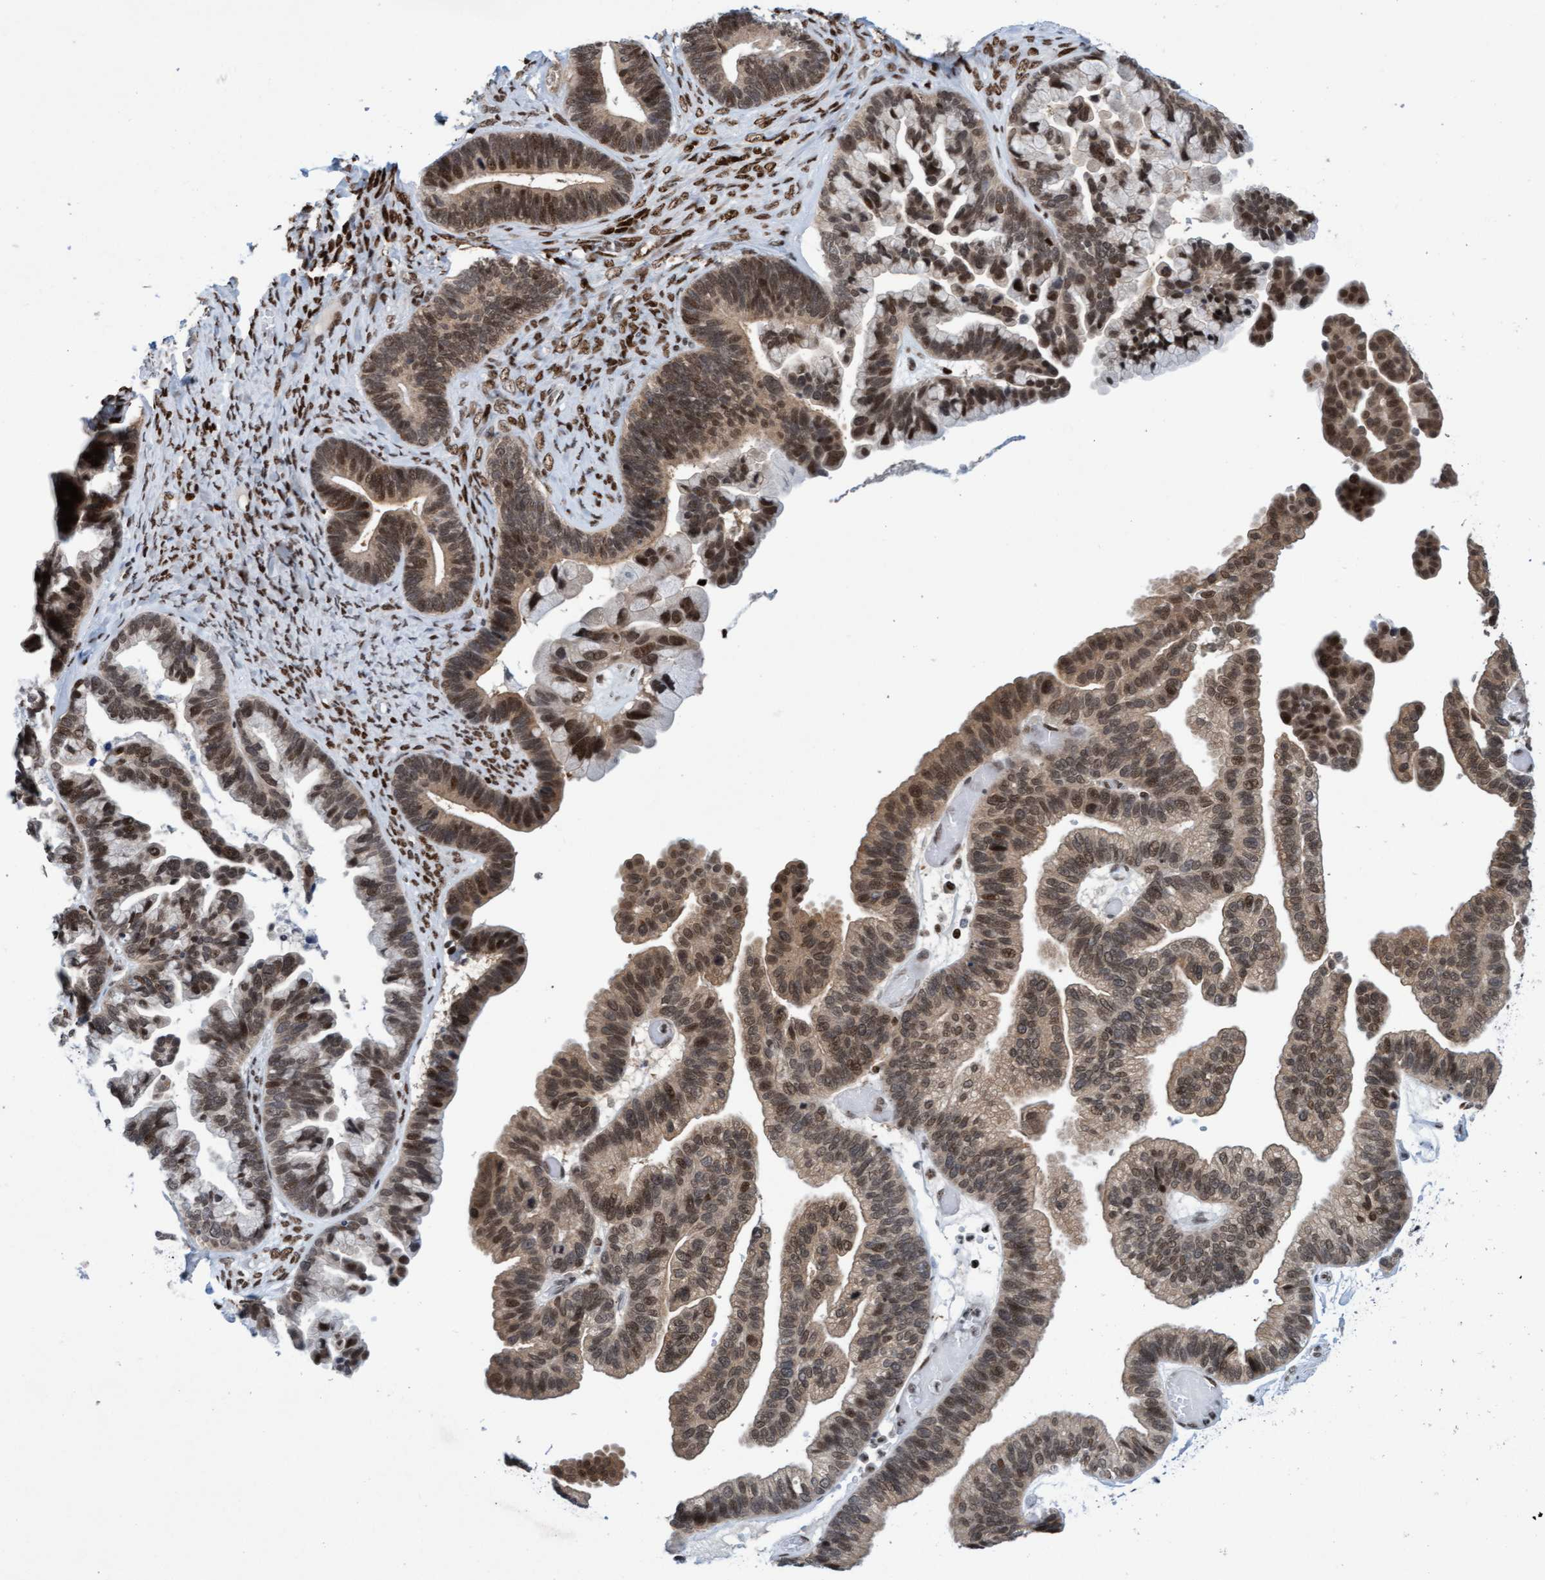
{"staining": {"intensity": "moderate", "quantity": ">75%", "location": "cytoplasmic/membranous,nuclear"}, "tissue": "ovarian cancer", "cell_type": "Tumor cells", "image_type": "cancer", "snomed": [{"axis": "morphology", "description": "Cystadenocarcinoma, serous, NOS"}, {"axis": "topography", "description": "Ovary"}], "caption": "Protein expression analysis of human ovarian cancer (serous cystadenocarcinoma) reveals moderate cytoplasmic/membranous and nuclear staining in about >75% of tumor cells.", "gene": "GLRX2", "patient": {"sex": "female", "age": 56}}